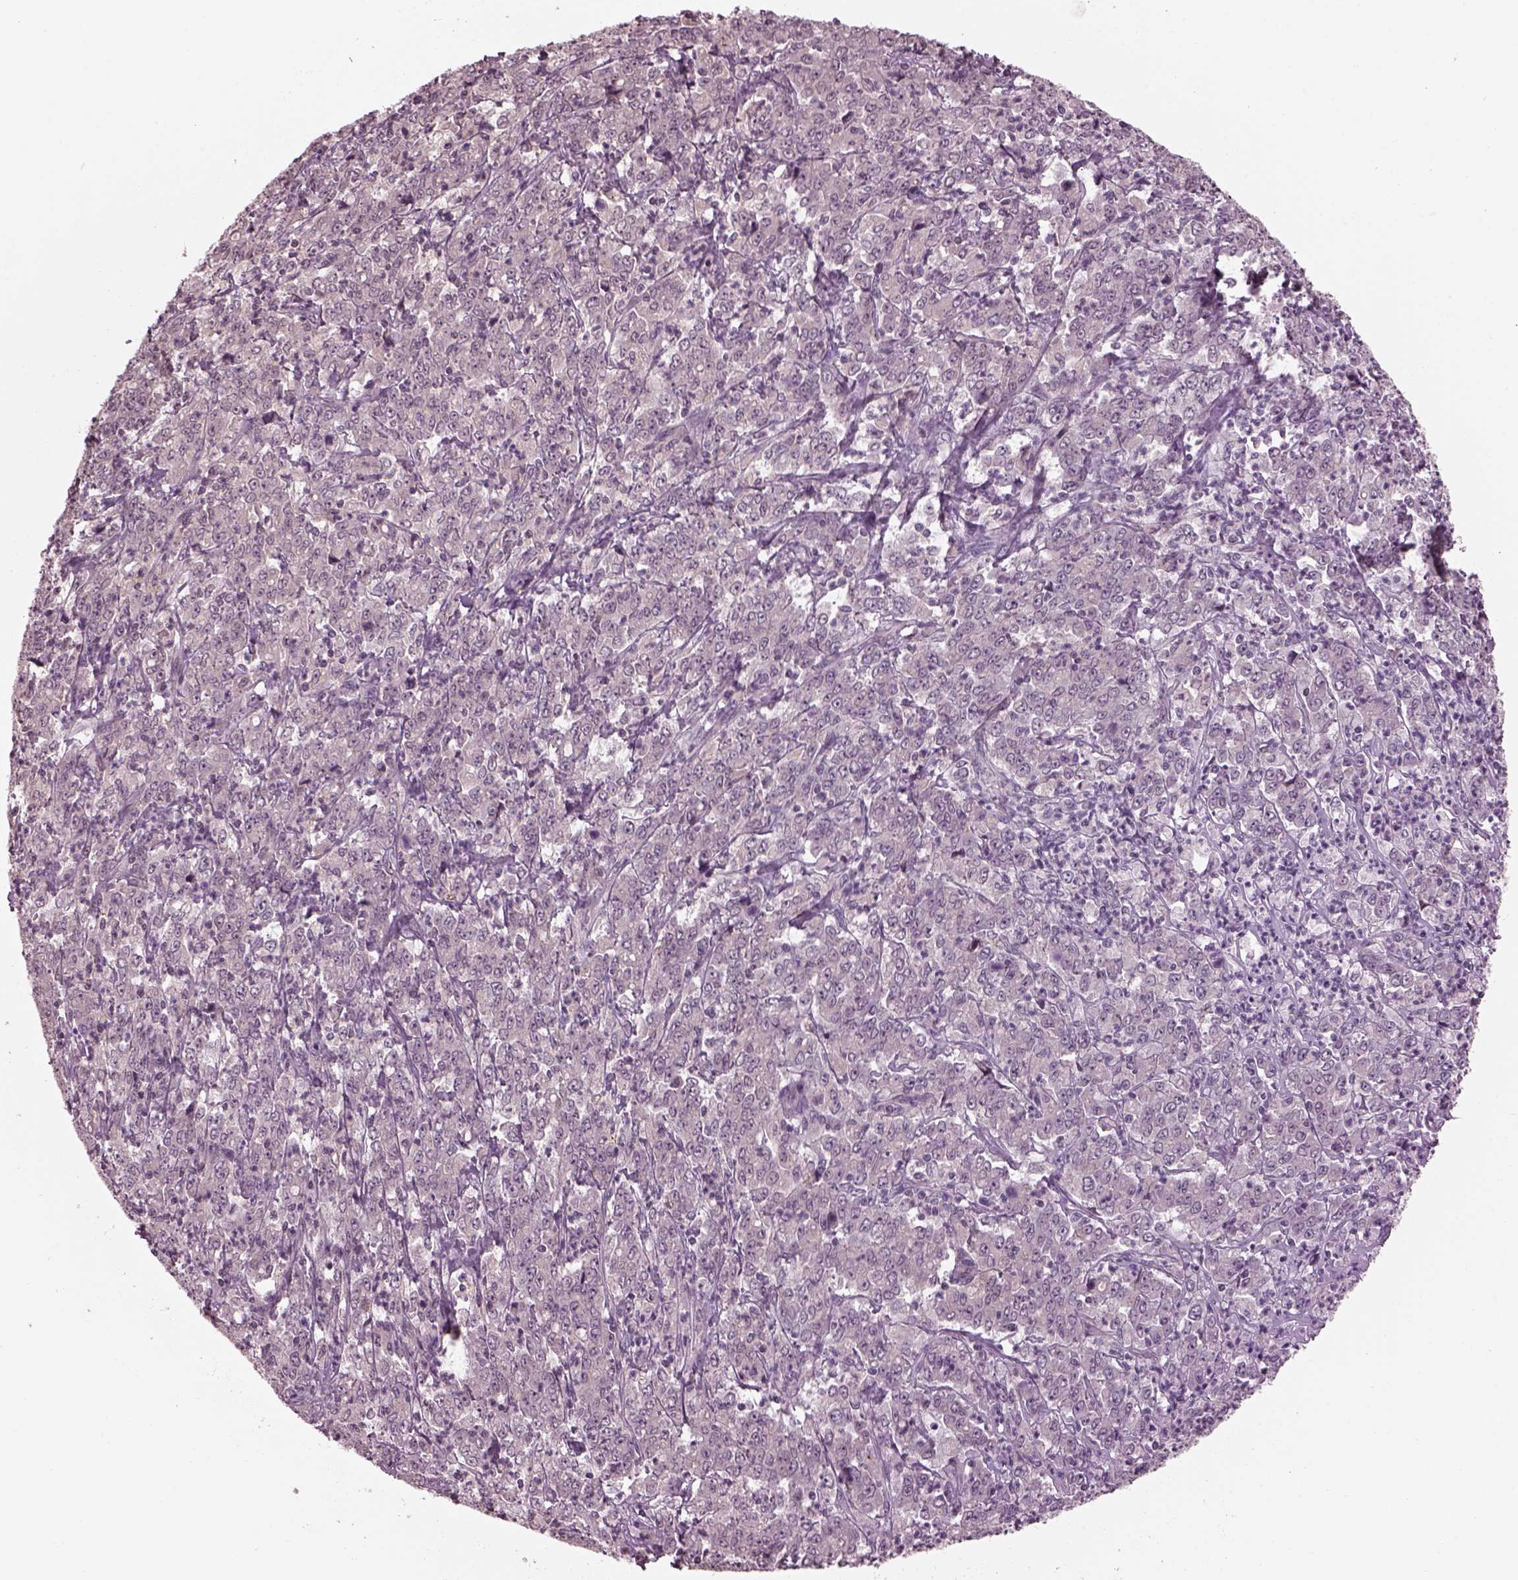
{"staining": {"intensity": "negative", "quantity": "none", "location": "none"}, "tissue": "stomach cancer", "cell_type": "Tumor cells", "image_type": "cancer", "snomed": [{"axis": "morphology", "description": "Adenocarcinoma, NOS"}, {"axis": "topography", "description": "Stomach, lower"}], "caption": "Stomach cancer was stained to show a protein in brown. There is no significant staining in tumor cells. The staining is performed using DAB (3,3'-diaminobenzidine) brown chromogen with nuclei counter-stained in using hematoxylin.", "gene": "SRI", "patient": {"sex": "female", "age": 71}}